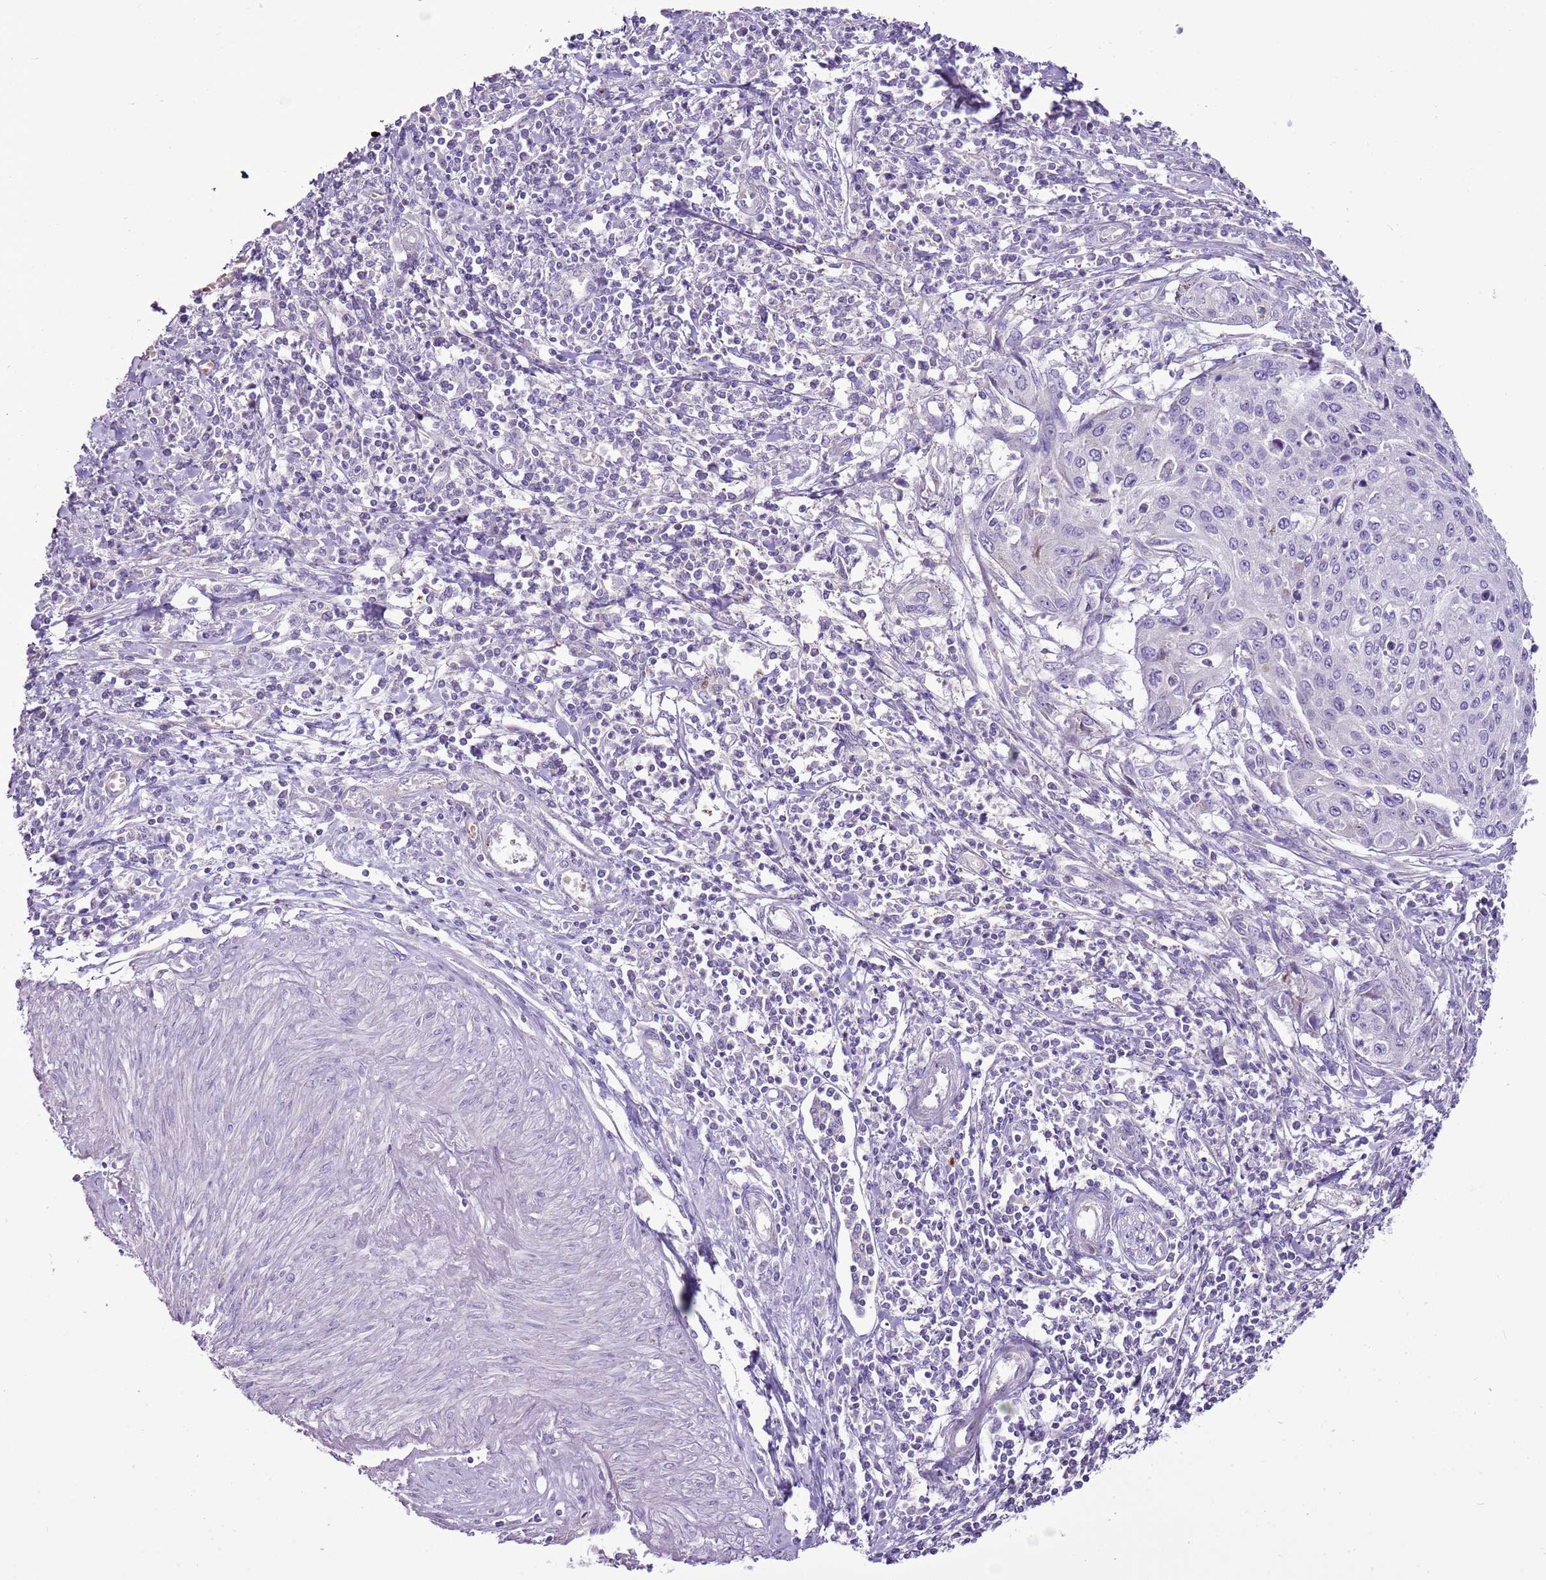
{"staining": {"intensity": "negative", "quantity": "none", "location": "none"}, "tissue": "cervical cancer", "cell_type": "Tumor cells", "image_type": "cancer", "snomed": [{"axis": "morphology", "description": "Squamous cell carcinoma, NOS"}, {"axis": "topography", "description": "Cervix"}], "caption": "Tumor cells show no significant protein expression in cervical squamous cell carcinoma.", "gene": "CHAC2", "patient": {"sex": "female", "age": 32}}